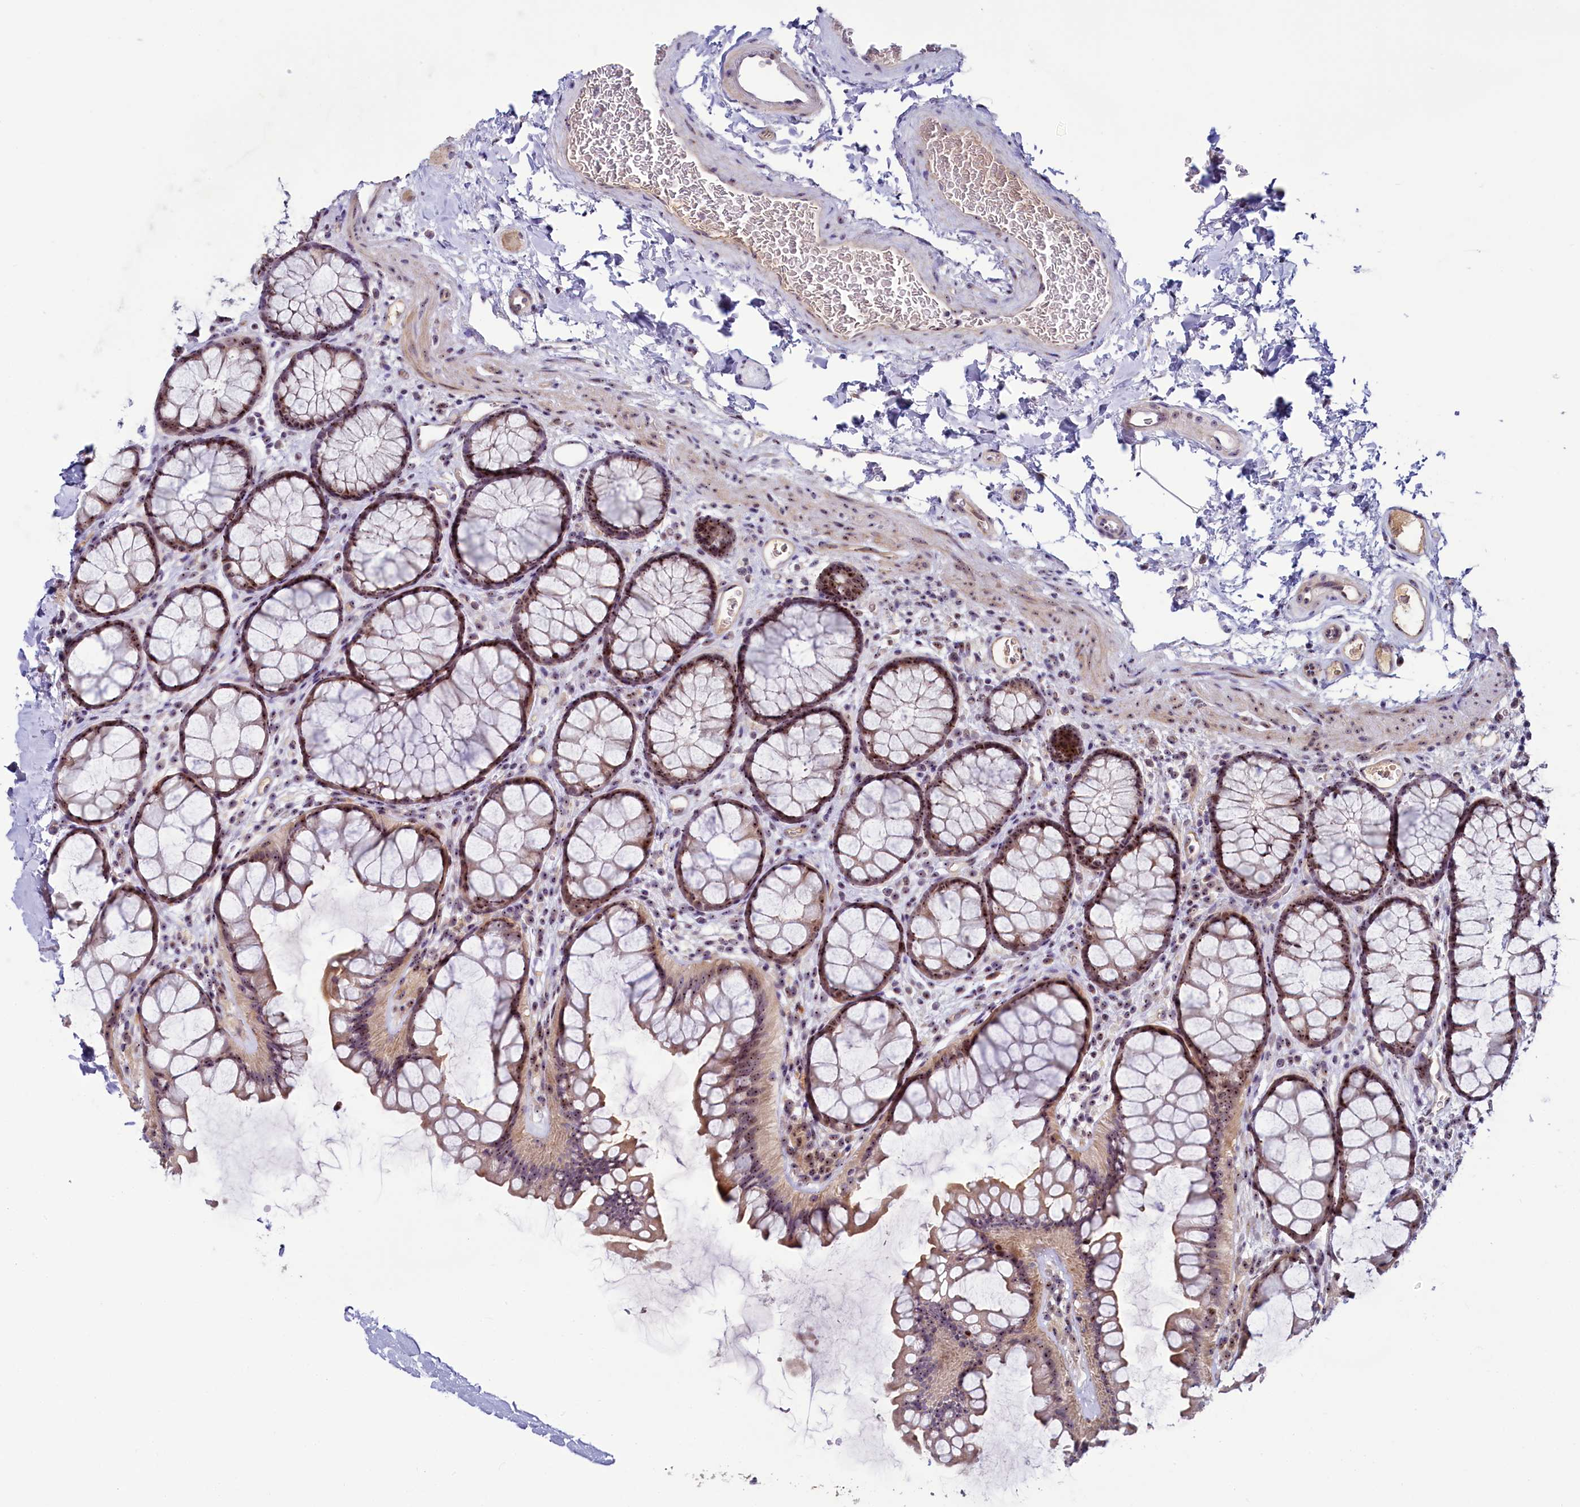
{"staining": {"intensity": "weak", "quantity": ">75%", "location": "nuclear"}, "tissue": "colon", "cell_type": "Endothelial cells", "image_type": "normal", "snomed": [{"axis": "morphology", "description": "Normal tissue, NOS"}, {"axis": "topography", "description": "Colon"}], "caption": "A micrograph showing weak nuclear staining in about >75% of endothelial cells in benign colon, as visualized by brown immunohistochemical staining.", "gene": "TCOF1", "patient": {"sex": "female", "age": 82}}